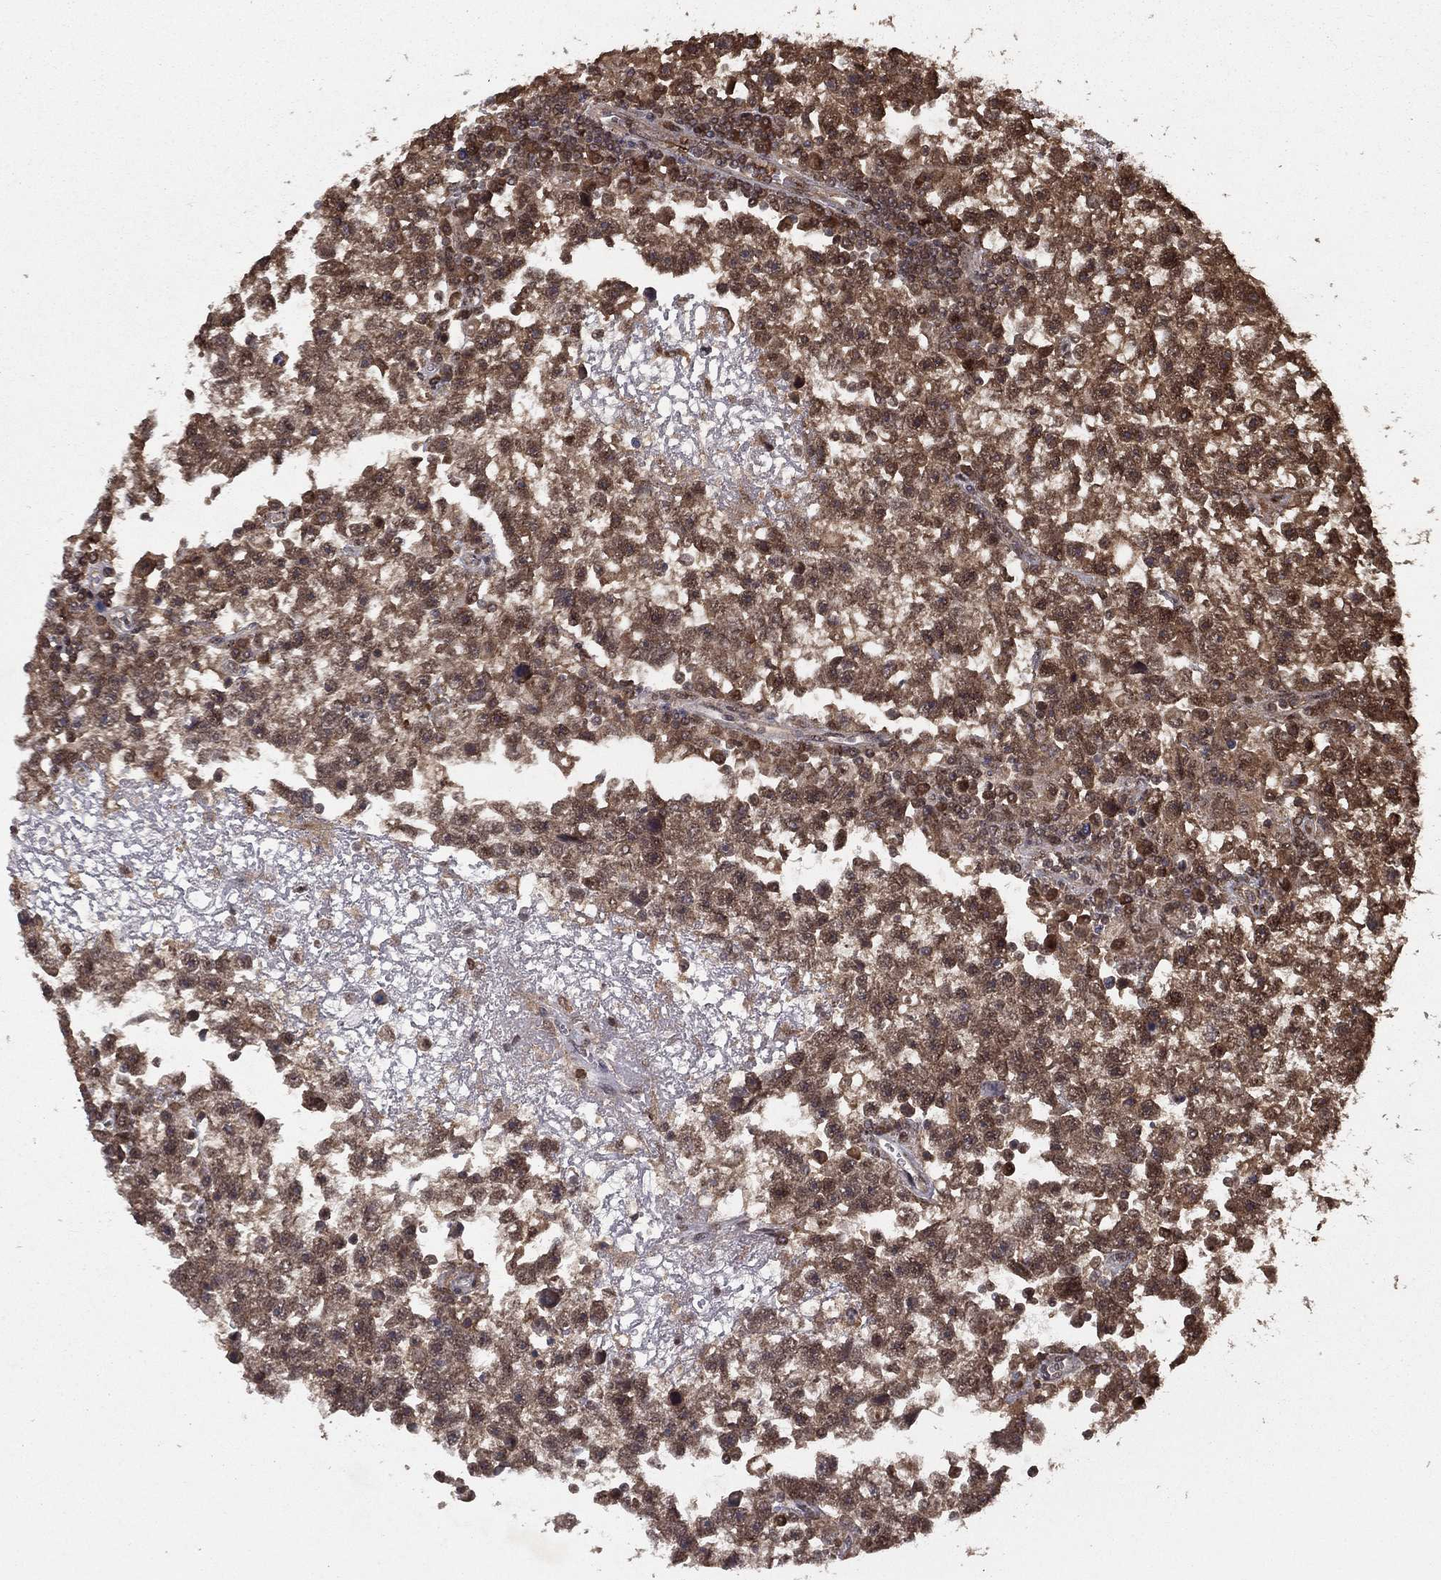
{"staining": {"intensity": "strong", "quantity": "25%-75%", "location": "cytoplasmic/membranous,nuclear"}, "tissue": "testis cancer", "cell_type": "Tumor cells", "image_type": "cancer", "snomed": [{"axis": "morphology", "description": "Seminoma, NOS"}, {"axis": "topography", "description": "Testis"}], "caption": "This photomicrograph shows immunohistochemistry staining of human testis cancer (seminoma), with high strong cytoplasmic/membranous and nuclear positivity in about 25%-75% of tumor cells.", "gene": "CARM1", "patient": {"sex": "male", "age": 47}}